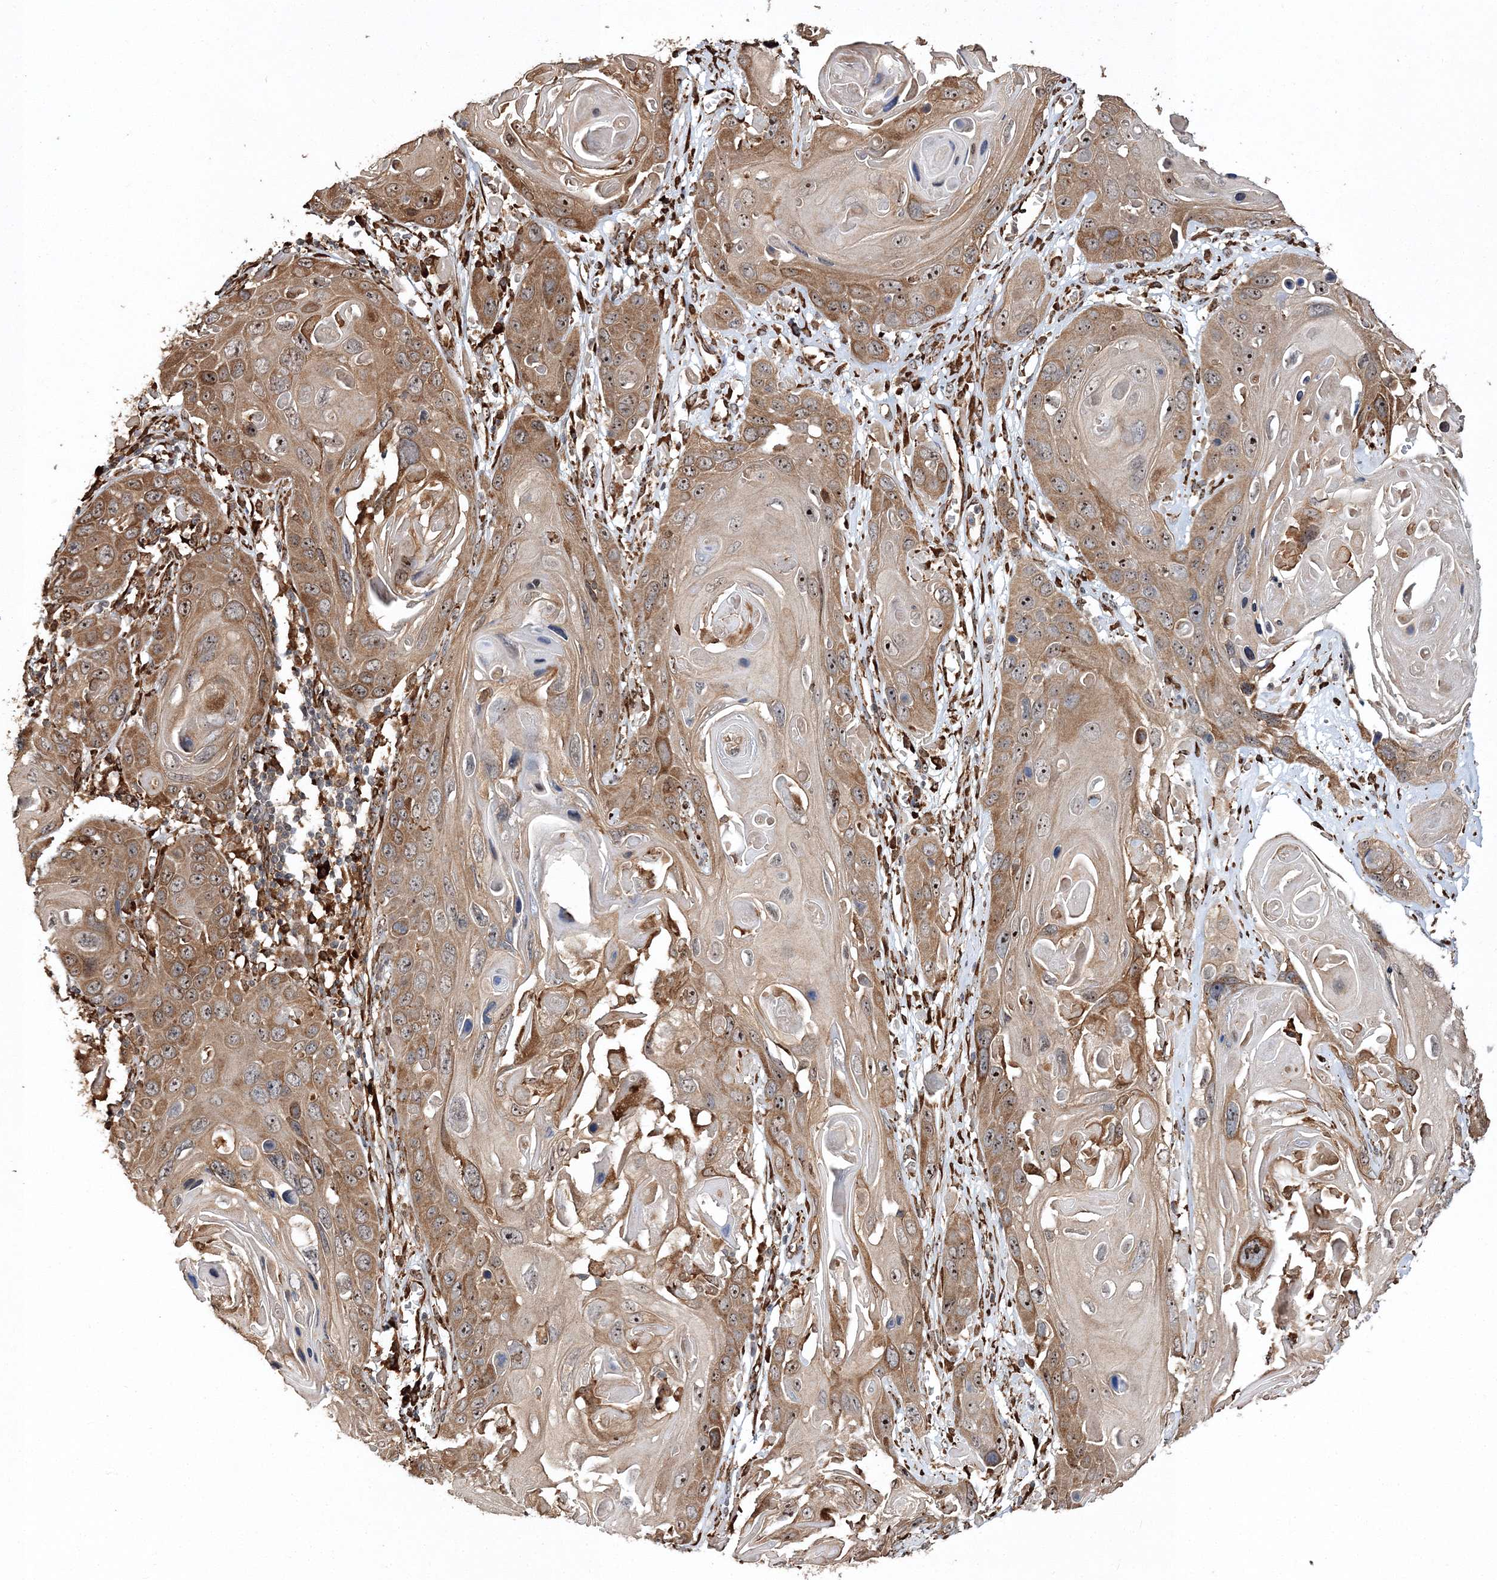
{"staining": {"intensity": "moderate", "quantity": ">75%", "location": "cytoplasmic/membranous,nuclear"}, "tissue": "skin cancer", "cell_type": "Tumor cells", "image_type": "cancer", "snomed": [{"axis": "morphology", "description": "Squamous cell carcinoma, NOS"}, {"axis": "topography", "description": "Skin"}], "caption": "Protein staining of skin cancer (squamous cell carcinoma) tissue demonstrates moderate cytoplasmic/membranous and nuclear staining in approximately >75% of tumor cells.", "gene": "SCRN3", "patient": {"sex": "male", "age": 55}}